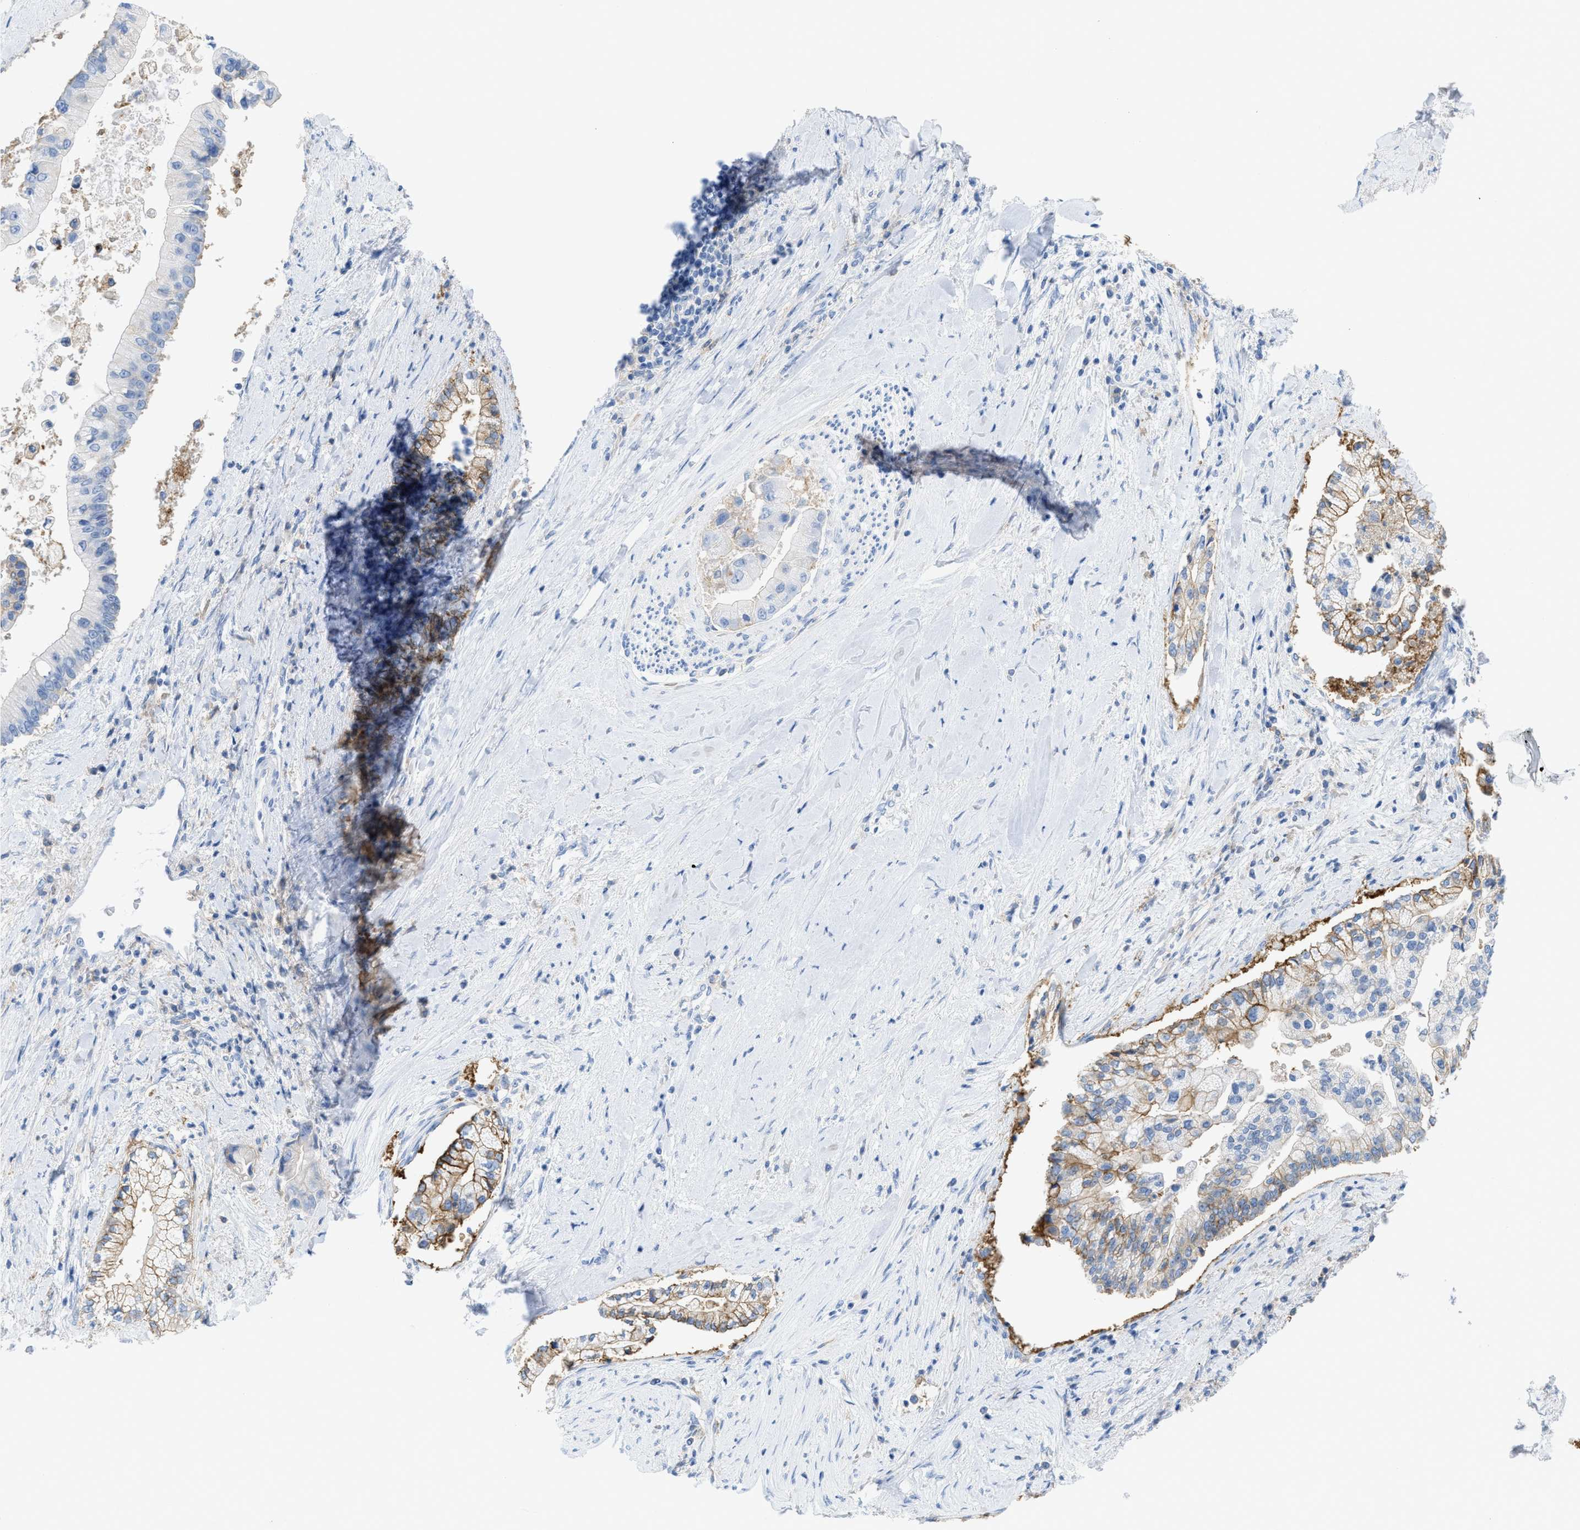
{"staining": {"intensity": "moderate", "quantity": ">75%", "location": "cytoplasmic/membranous"}, "tissue": "liver cancer", "cell_type": "Tumor cells", "image_type": "cancer", "snomed": [{"axis": "morphology", "description": "Cholangiocarcinoma"}, {"axis": "topography", "description": "Liver"}], "caption": "Immunohistochemical staining of liver cancer (cholangiocarcinoma) reveals medium levels of moderate cytoplasmic/membranous expression in about >75% of tumor cells.", "gene": "SLC3A2", "patient": {"sex": "male", "age": 50}}